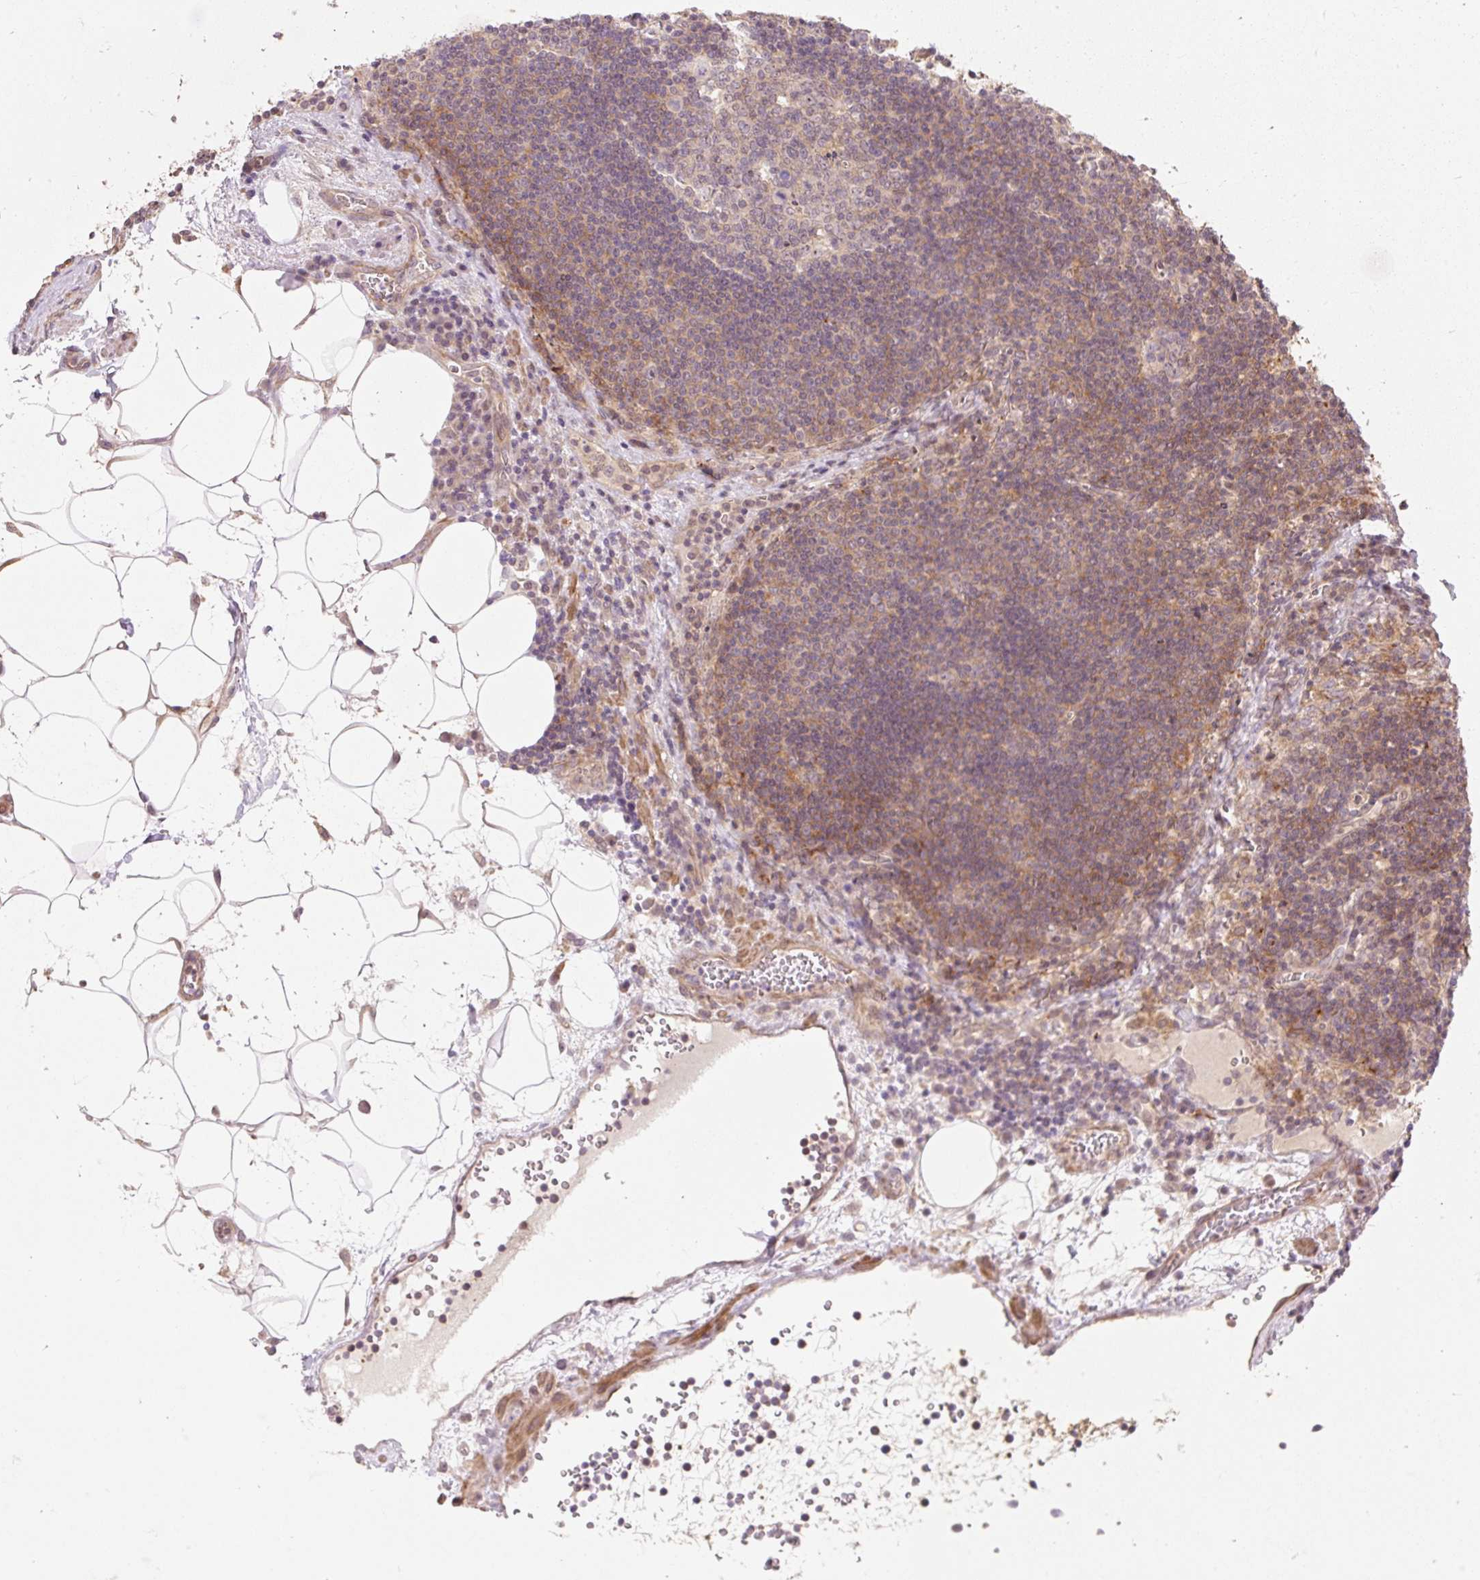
{"staining": {"intensity": "negative", "quantity": "none", "location": "none"}, "tissue": "lymph node", "cell_type": "Germinal center cells", "image_type": "normal", "snomed": [{"axis": "morphology", "description": "Normal tissue, NOS"}, {"axis": "topography", "description": "Lymph node"}], "caption": "High power microscopy micrograph of an immunohistochemistry (IHC) image of unremarkable lymph node, revealing no significant expression in germinal center cells.", "gene": "EMC10", "patient": {"sex": "male", "age": 58}}